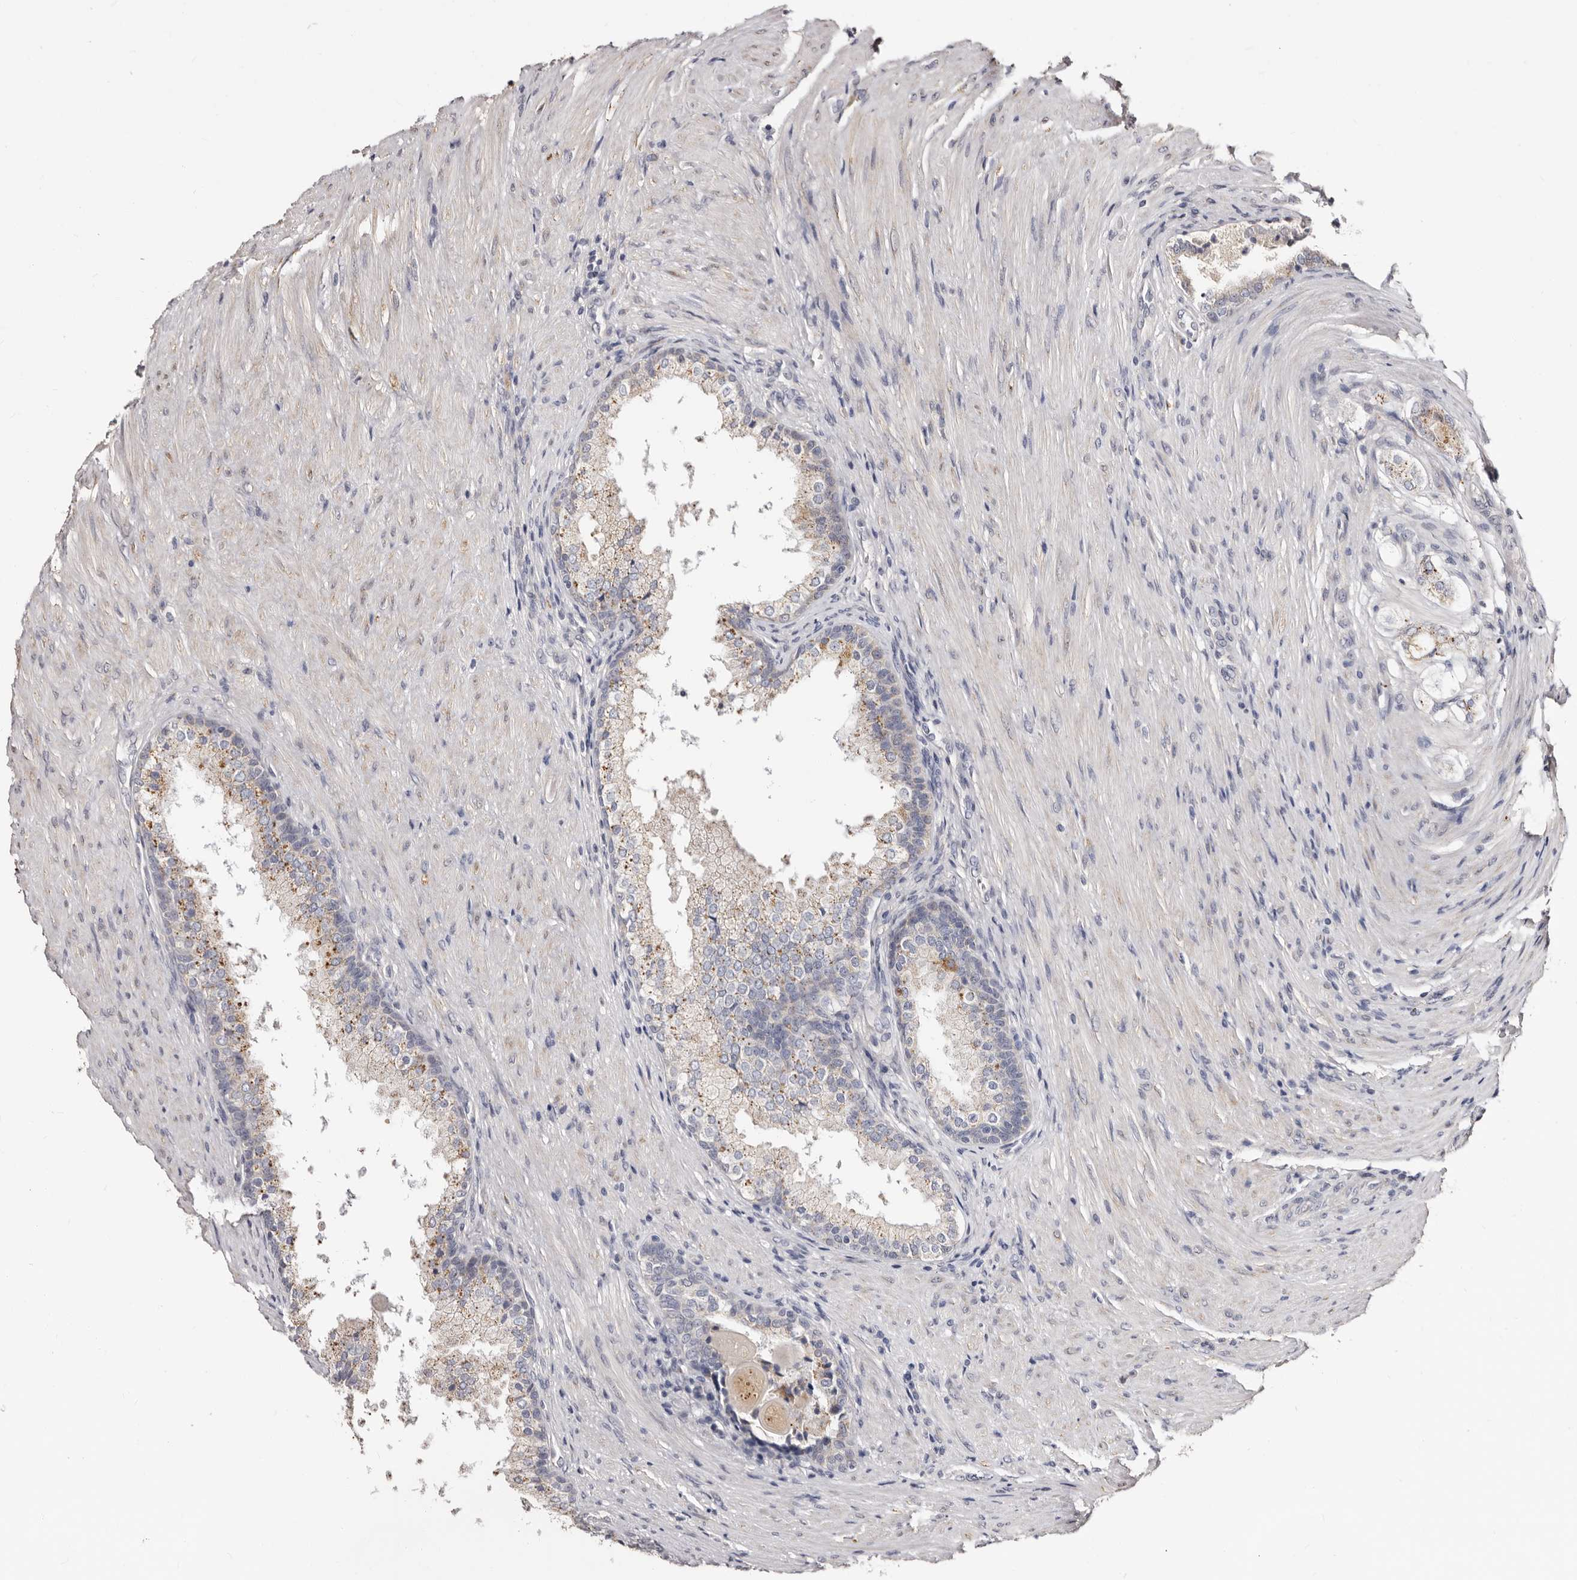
{"staining": {"intensity": "weak", "quantity": "<25%", "location": "cytoplasmic/membranous"}, "tissue": "prostate cancer", "cell_type": "Tumor cells", "image_type": "cancer", "snomed": [{"axis": "morphology", "description": "Adenocarcinoma, High grade"}, {"axis": "topography", "description": "Prostate"}], "caption": "IHC of human prostate cancer shows no staining in tumor cells. Brightfield microscopy of immunohistochemistry (IHC) stained with DAB (3,3'-diaminobenzidine) (brown) and hematoxylin (blue), captured at high magnification.", "gene": "PTAFR", "patient": {"sex": "male", "age": 60}}